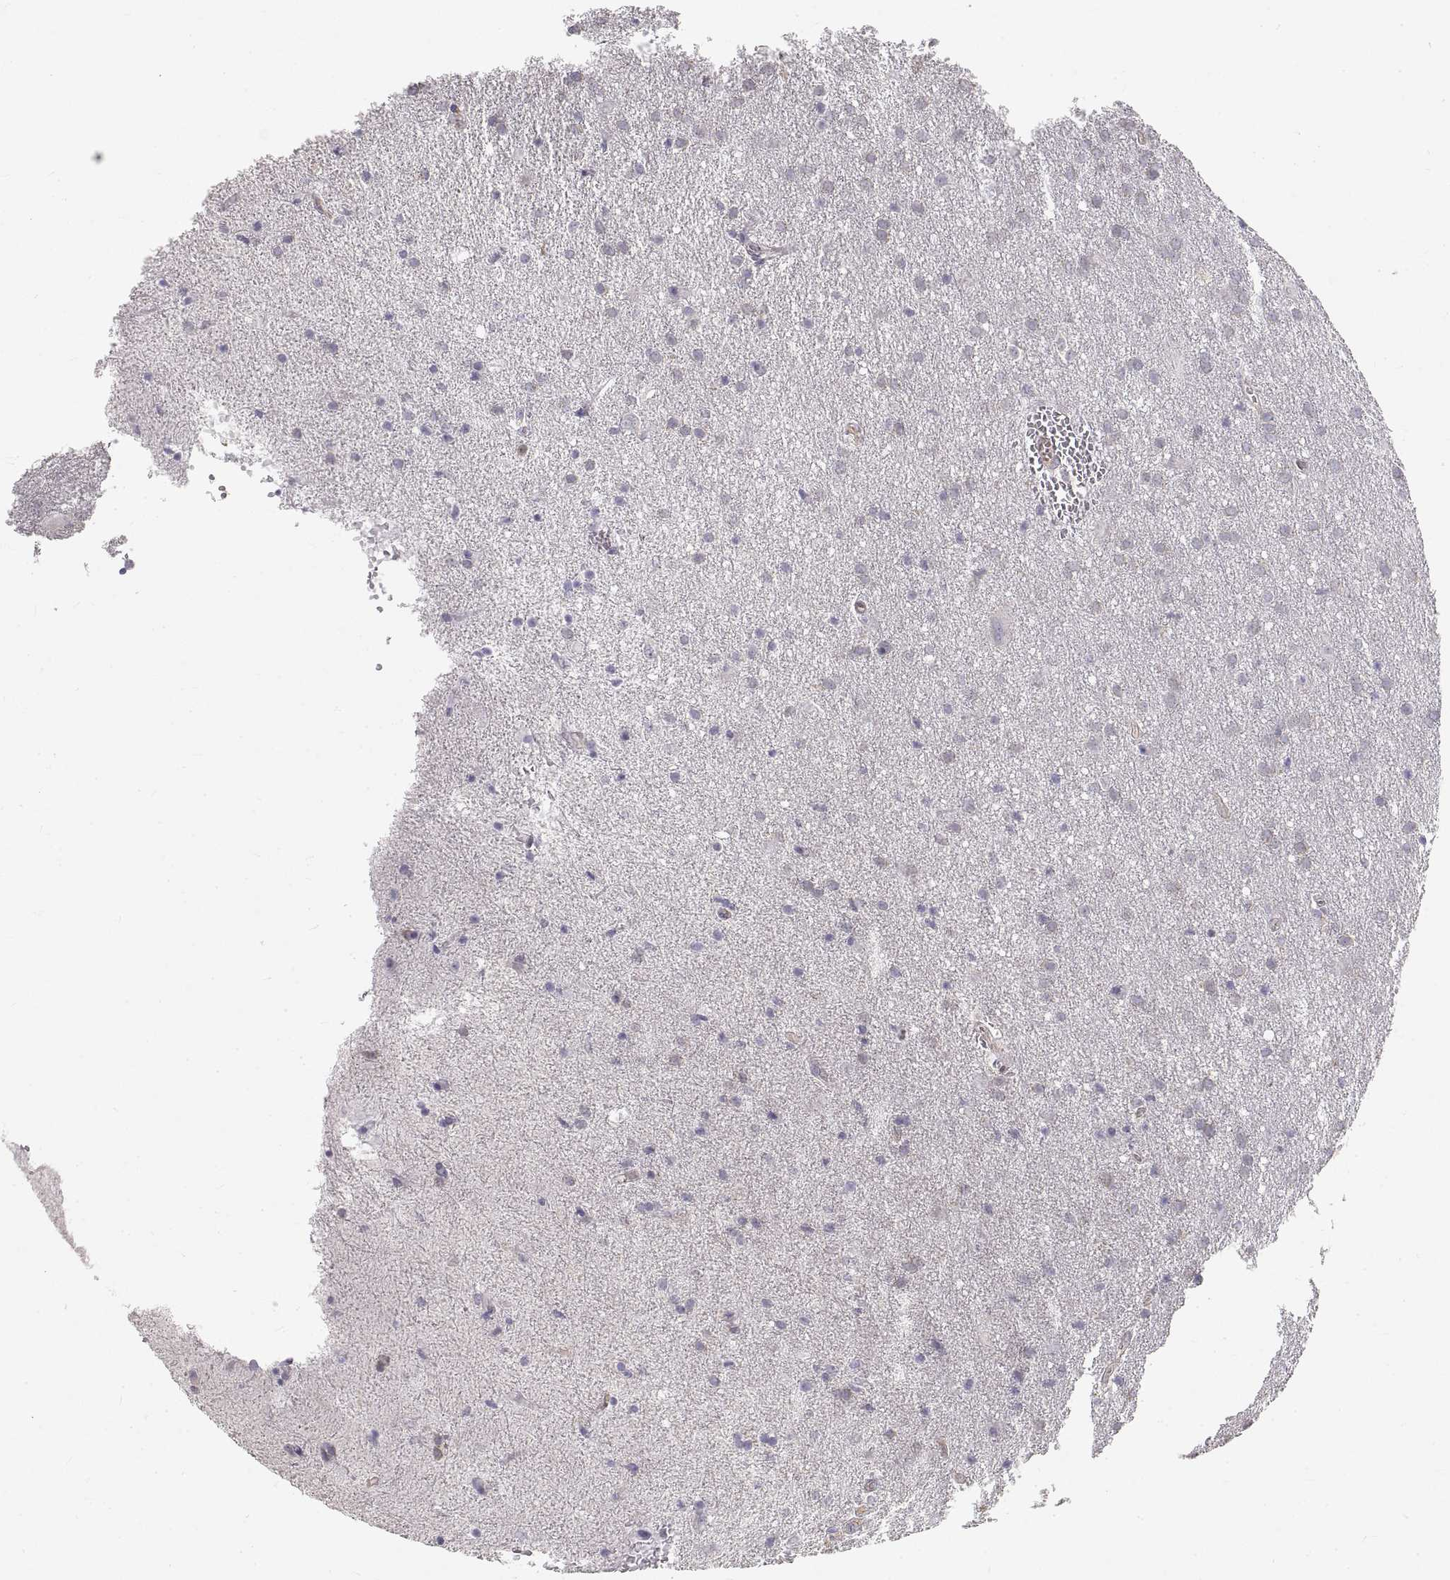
{"staining": {"intensity": "negative", "quantity": "none", "location": "none"}, "tissue": "glioma", "cell_type": "Tumor cells", "image_type": "cancer", "snomed": [{"axis": "morphology", "description": "Glioma, malignant, Low grade"}, {"axis": "topography", "description": "Brain"}], "caption": "A histopathology image of malignant low-grade glioma stained for a protein reveals no brown staining in tumor cells.", "gene": "HSP90AB1", "patient": {"sex": "male", "age": 58}}